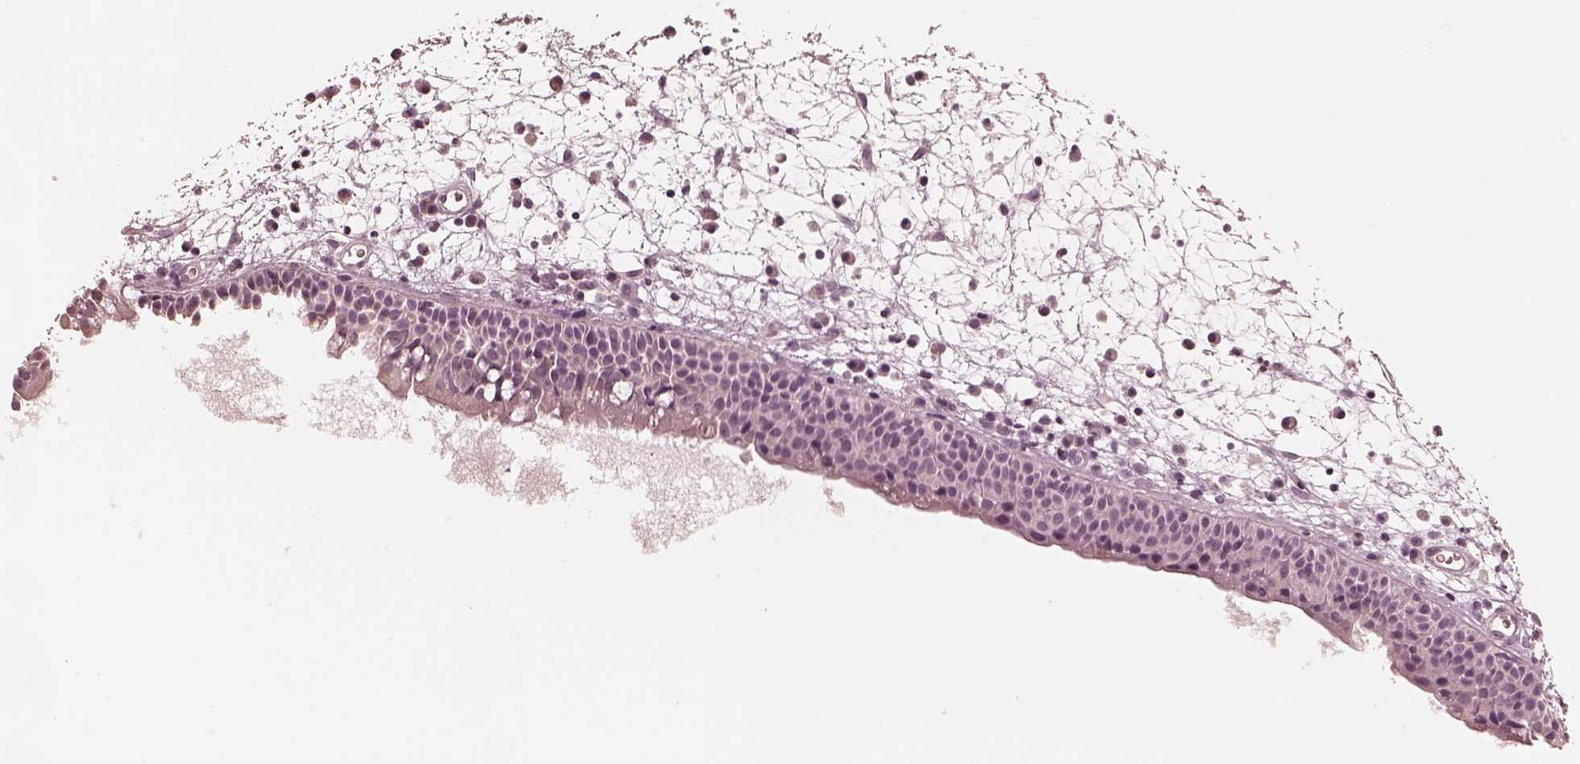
{"staining": {"intensity": "negative", "quantity": "none", "location": "none"}, "tissue": "nasopharynx", "cell_type": "Respiratory epithelial cells", "image_type": "normal", "snomed": [{"axis": "morphology", "description": "Normal tissue, NOS"}, {"axis": "topography", "description": "Nasopharynx"}], "caption": "An IHC photomicrograph of unremarkable nasopharynx is shown. There is no staining in respiratory epithelial cells of nasopharynx. (Brightfield microscopy of DAB (3,3'-diaminobenzidine) immunohistochemistry (IHC) at high magnification).", "gene": "ANKLE1", "patient": {"sex": "male", "age": 61}}